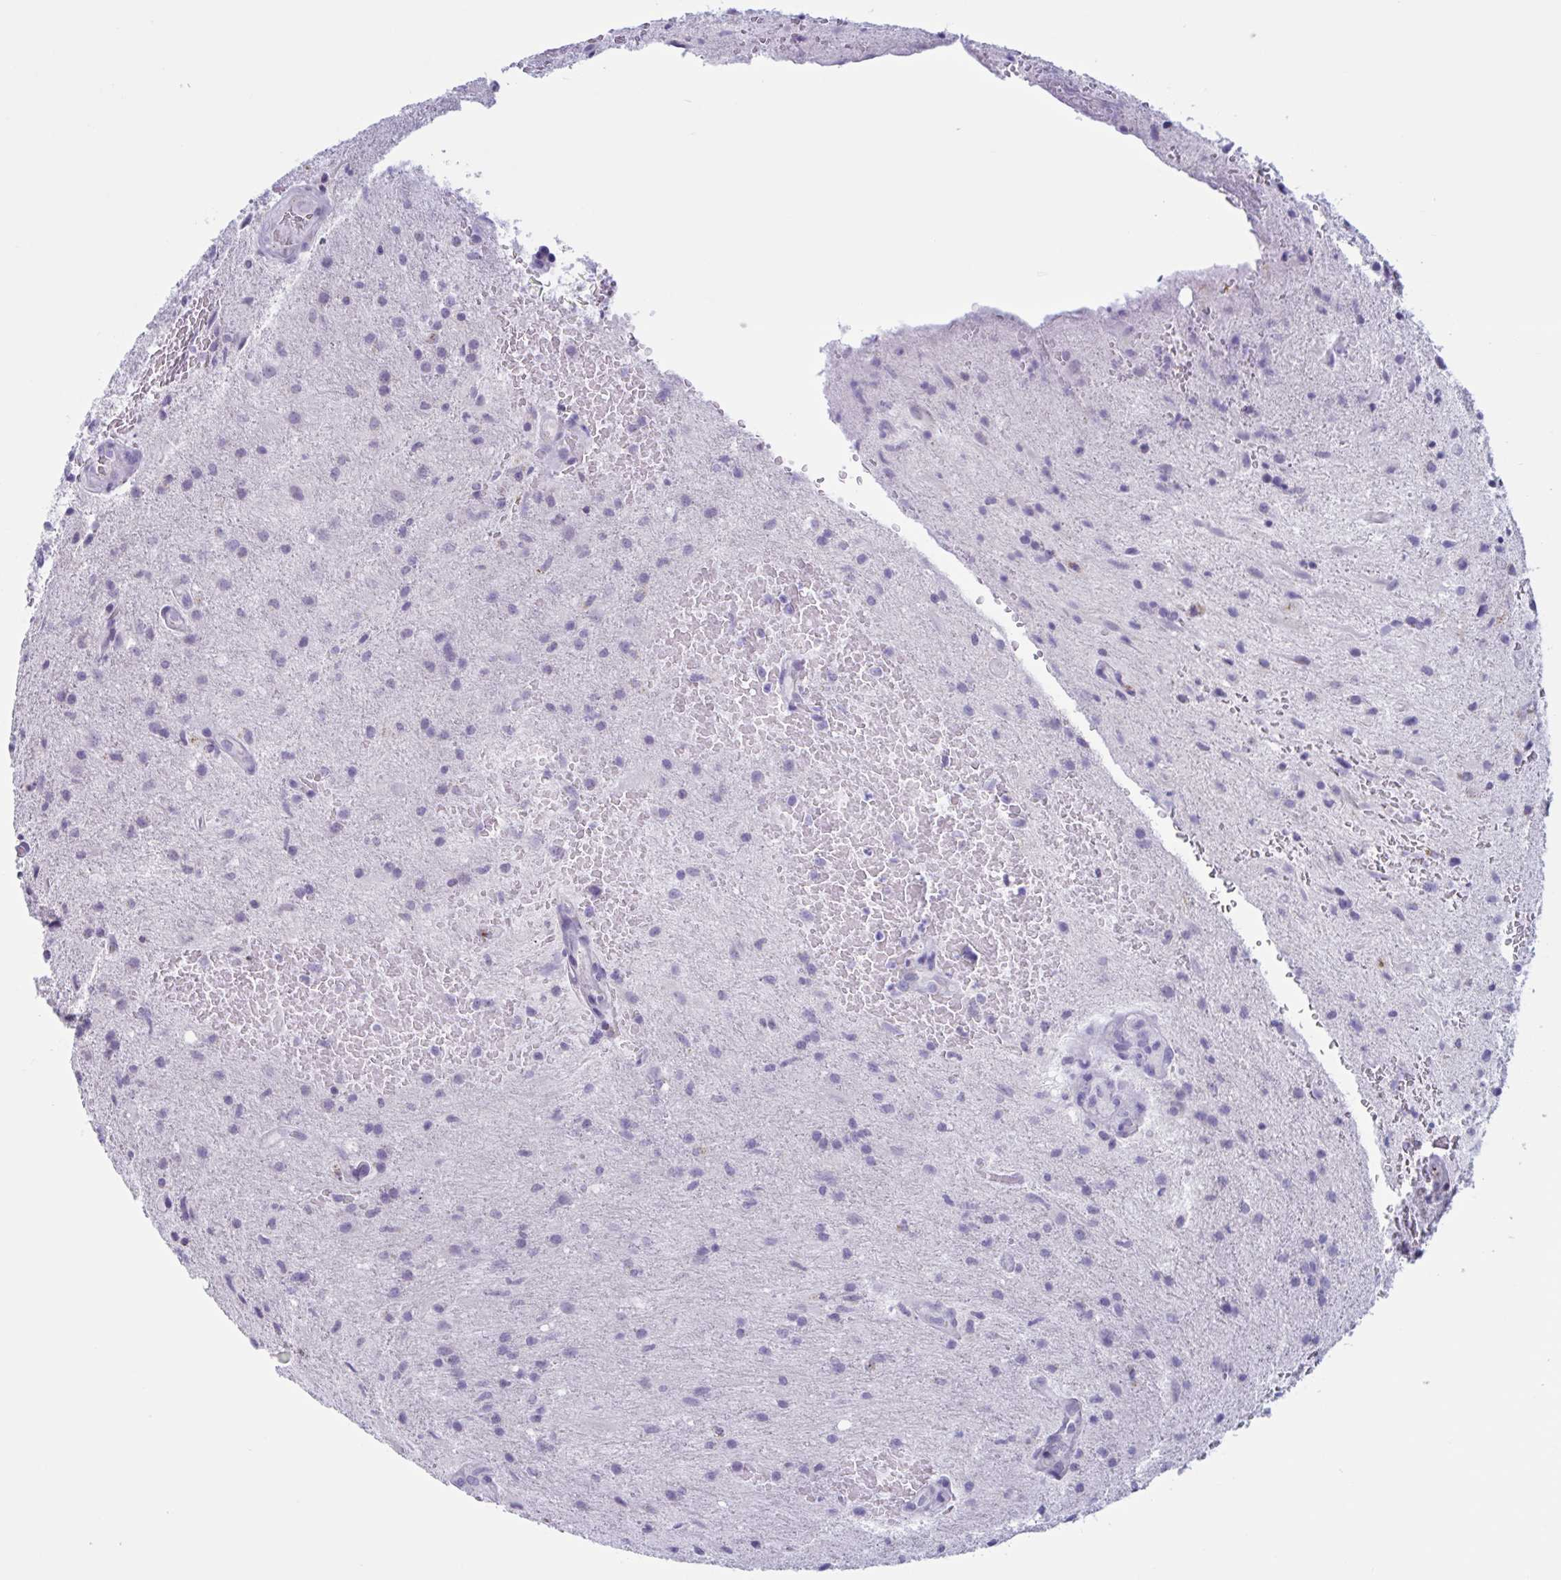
{"staining": {"intensity": "negative", "quantity": "none", "location": "none"}, "tissue": "glioma", "cell_type": "Tumor cells", "image_type": "cancer", "snomed": [{"axis": "morphology", "description": "Glioma, malignant, High grade"}, {"axis": "topography", "description": "Brain"}], "caption": "Immunohistochemistry (IHC) of human glioma reveals no positivity in tumor cells.", "gene": "XCL1", "patient": {"sex": "male", "age": 67}}